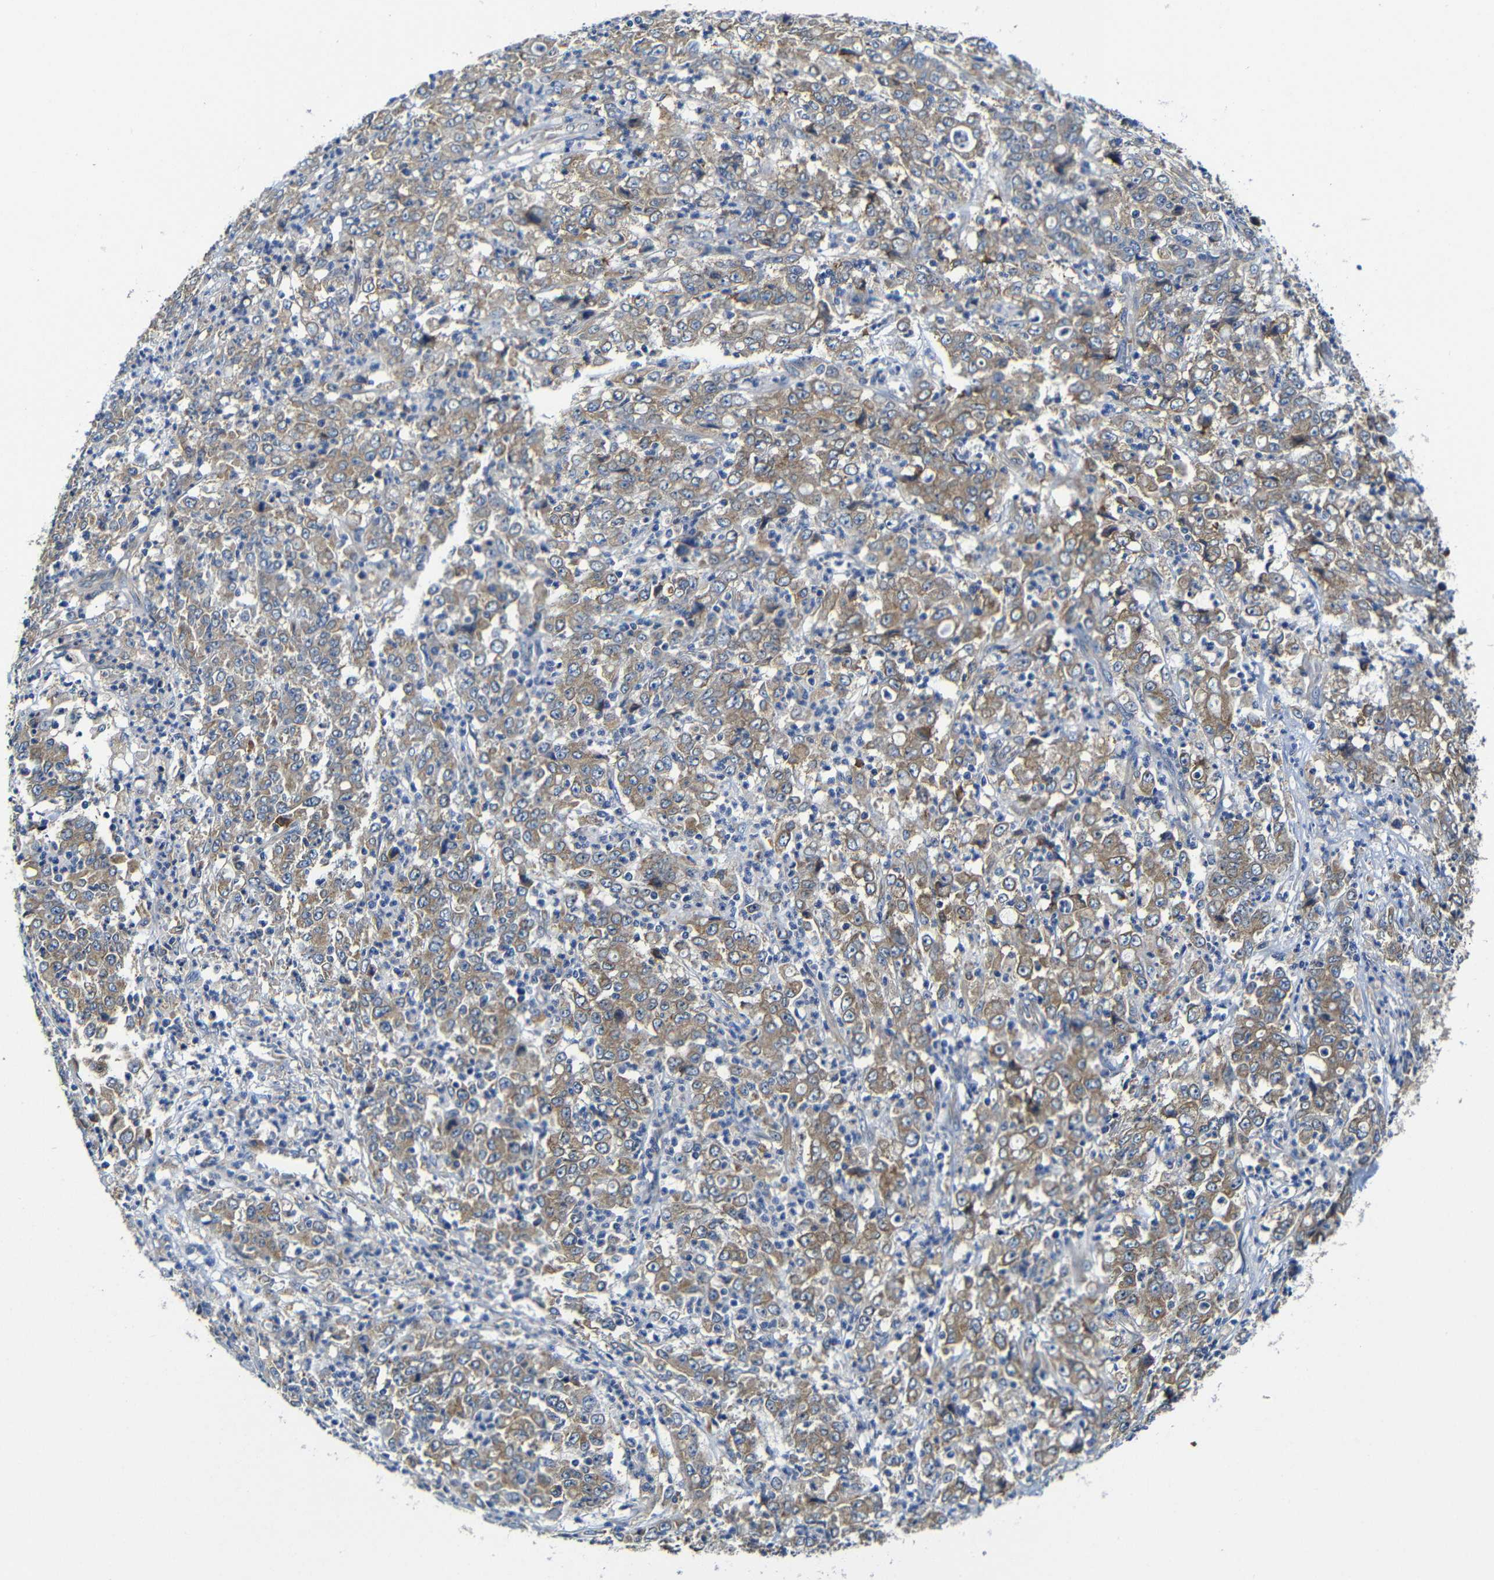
{"staining": {"intensity": "moderate", "quantity": "25%-75%", "location": "cytoplasmic/membranous"}, "tissue": "stomach cancer", "cell_type": "Tumor cells", "image_type": "cancer", "snomed": [{"axis": "morphology", "description": "Adenocarcinoma, NOS"}, {"axis": "topography", "description": "Stomach, lower"}], "caption": "Immunohistochemistry staining of adenocarcinoma (stomach), which displays medium levels of moderate cytoplasmic/membranous expression in approximately 25%-75% of tumor cells indicating moderate cytoplasmic/membranous protein expression. The staining was performed using DAB (3,3'-diaminobenzidine) (brown) for protein detection and nuclei were counterstained in hematoxylin (blue).", "gene": "CLCC1", "patient": {"sex": "female", "age": 71}}